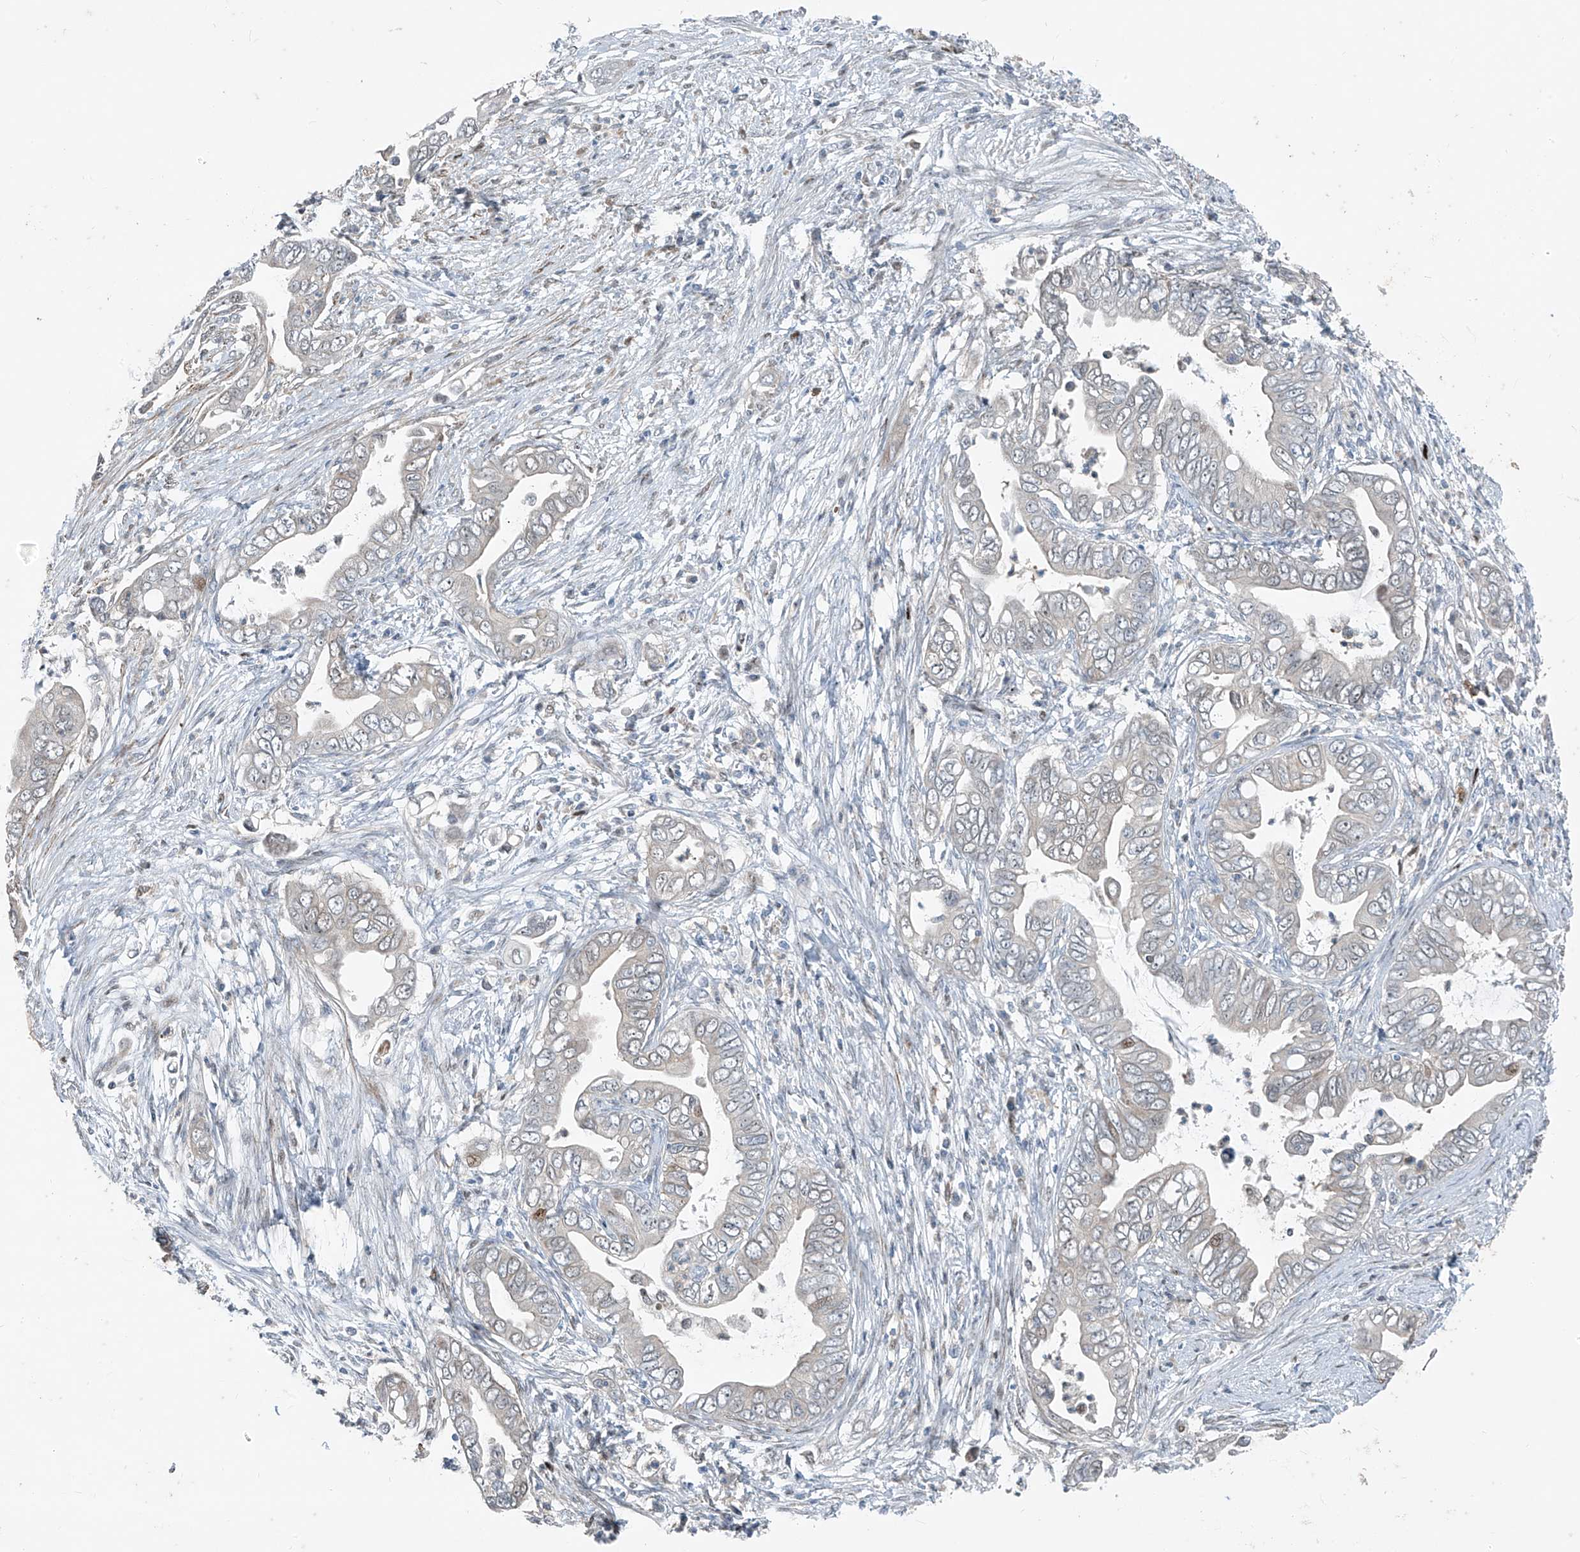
{"staining": {"intensity": "negative", "quantity": "none", "location": "none"}, "tissue": "pancreatic cancer", "cell_type": "Tumor cells", "image_type": "cancer", "snomed": [{"axis": "morphology", "description": "Adenocarcinoma, NOS"}, {"axis": "topography", "description": "Pancreas"}], "caption": "Immunohistochemical staining of adenocarcinoma (pancreatic) reveals no significant positivity in tumor cells.", "gene": "PPCS", "patient": {"sex": "male", "age": 75}}